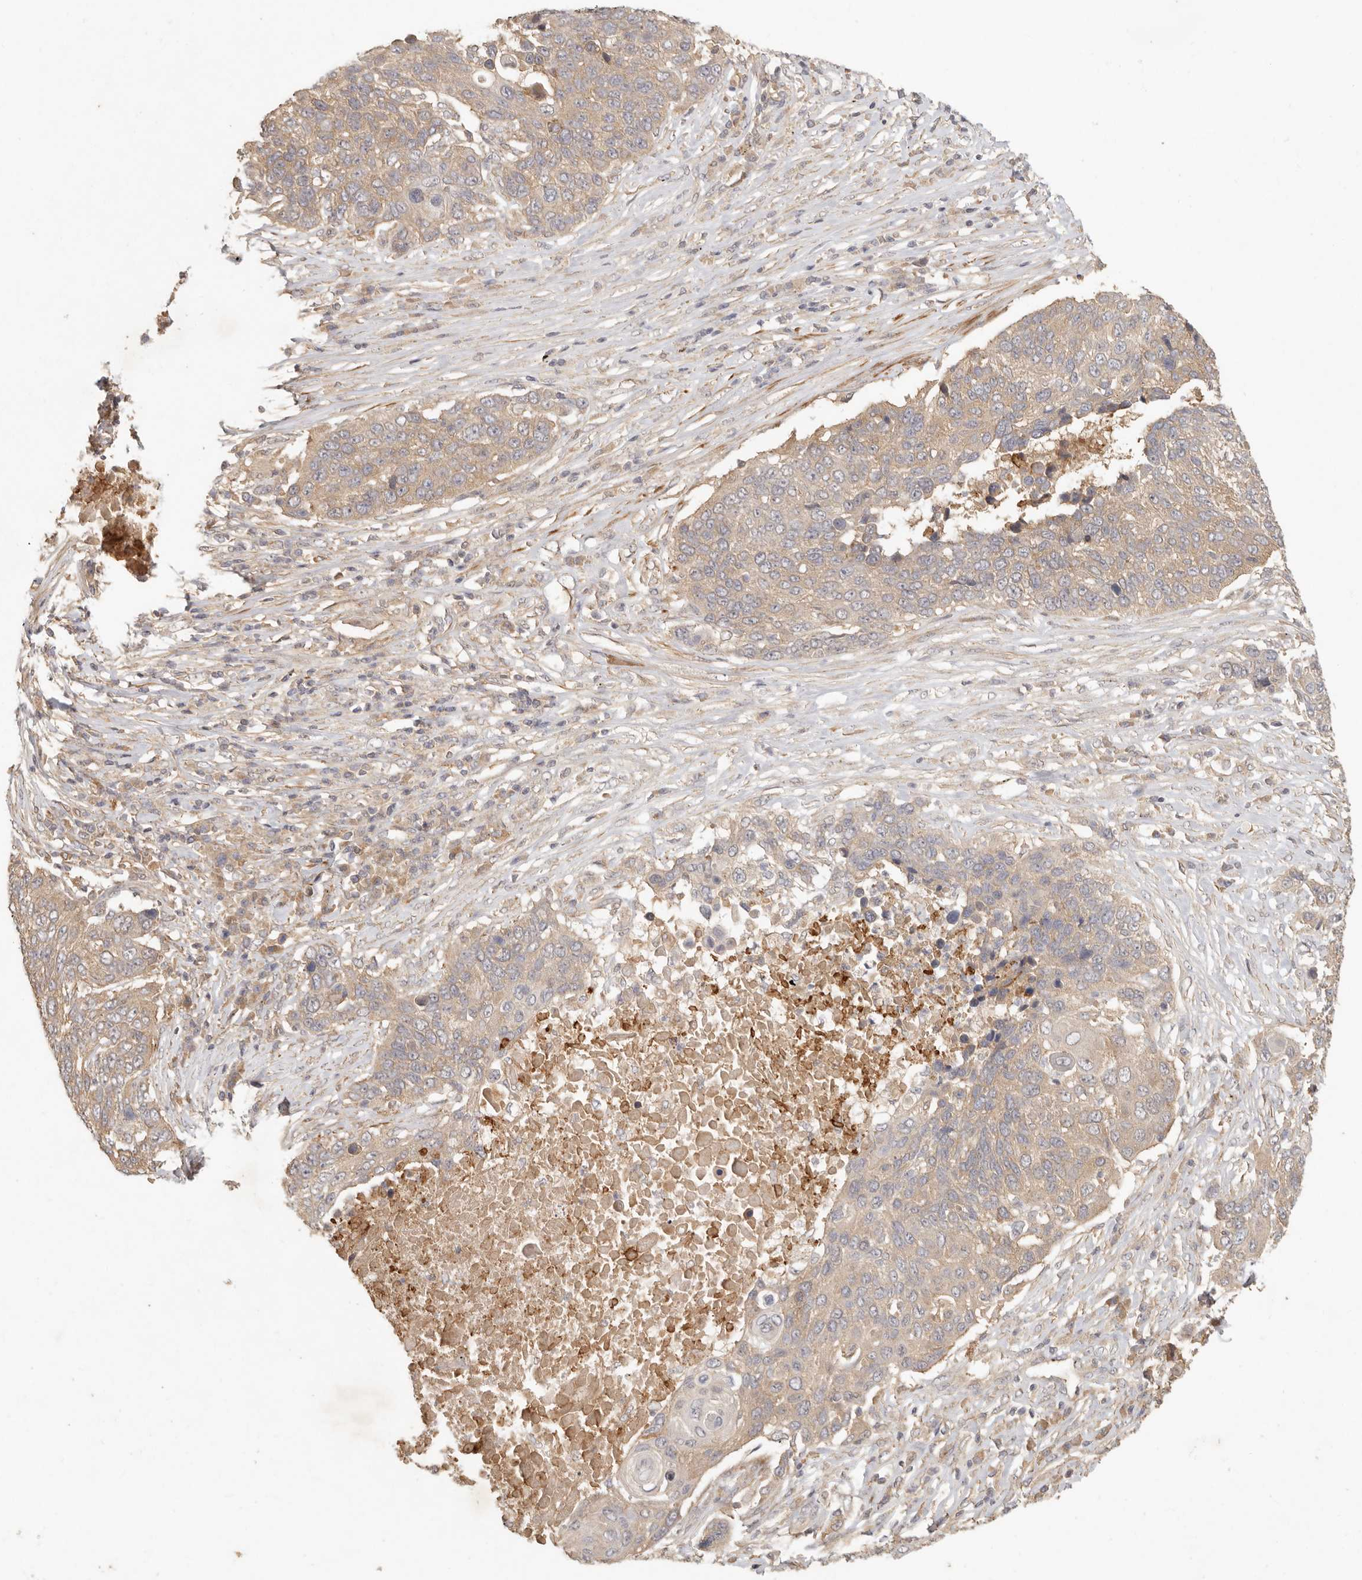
{"staining": {"intensity": "weak", "quantity": ">75%", "location": "cytoplasmic/membranous"}, "tissue": "lung cancer", "cell_type": "Tumor cells", "image_type": "cancer", "snomed": [{"axis": "morphology", "description": "Squamous cell carcinoma, NOS"}, {"axis": "topography", "description": "Lung"}], "caption": "Protein analysis of lung cancer (squamous cell carcinoma) tissue demonstrates weak cytoplasmic/membranous expression in about >75% of tumor cells.", "gene": "VIPR1", "patient": {"sex": "male", "age": 66}}